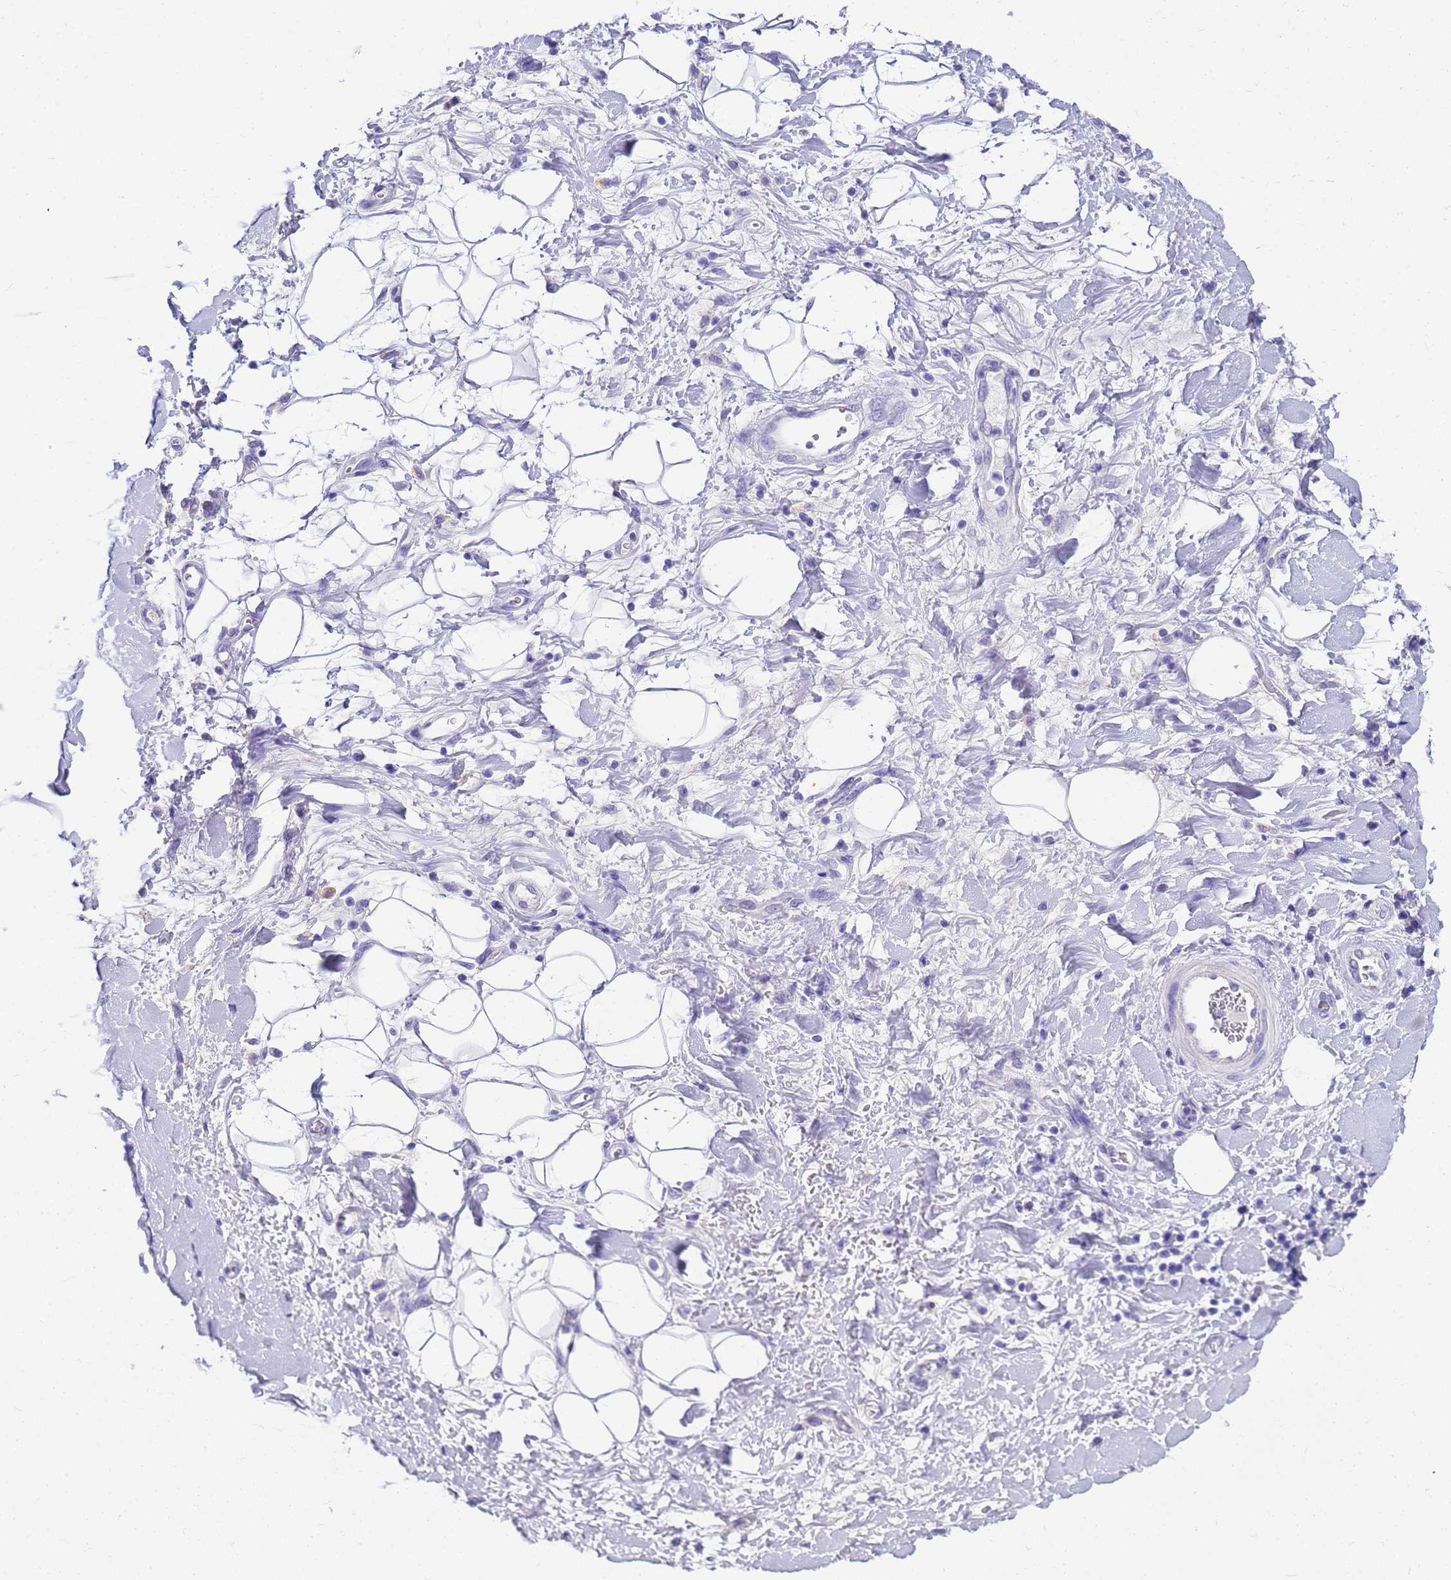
{"staining": {"intensity": "negative", "quantity": "none", "location": "none"}, "tissue": "adipose tissue", "cell_type": "Adipocytes", "image_type": "normal", "snomed": [{"axis": "morphology", "description": "Normal tissue, NOS"}, {"axis": "morphology", "description": "Adenocarcinoma, NOS"}, {"axis": "topography", "description": "Pancreas"}, {"axis": "topography", "description": "Peripheral nerve tissue"}], "caption": "Immunohistochemistry (IHC) micrograph of normal human adipose tissue stained for a protein (brown), which exhibits no staining in adipocytes. (Immunohistochemistry, brightfield microscopy, high magnification).", "gene": "MS4A13", "patient": {"sex": "male", "age": 59}}